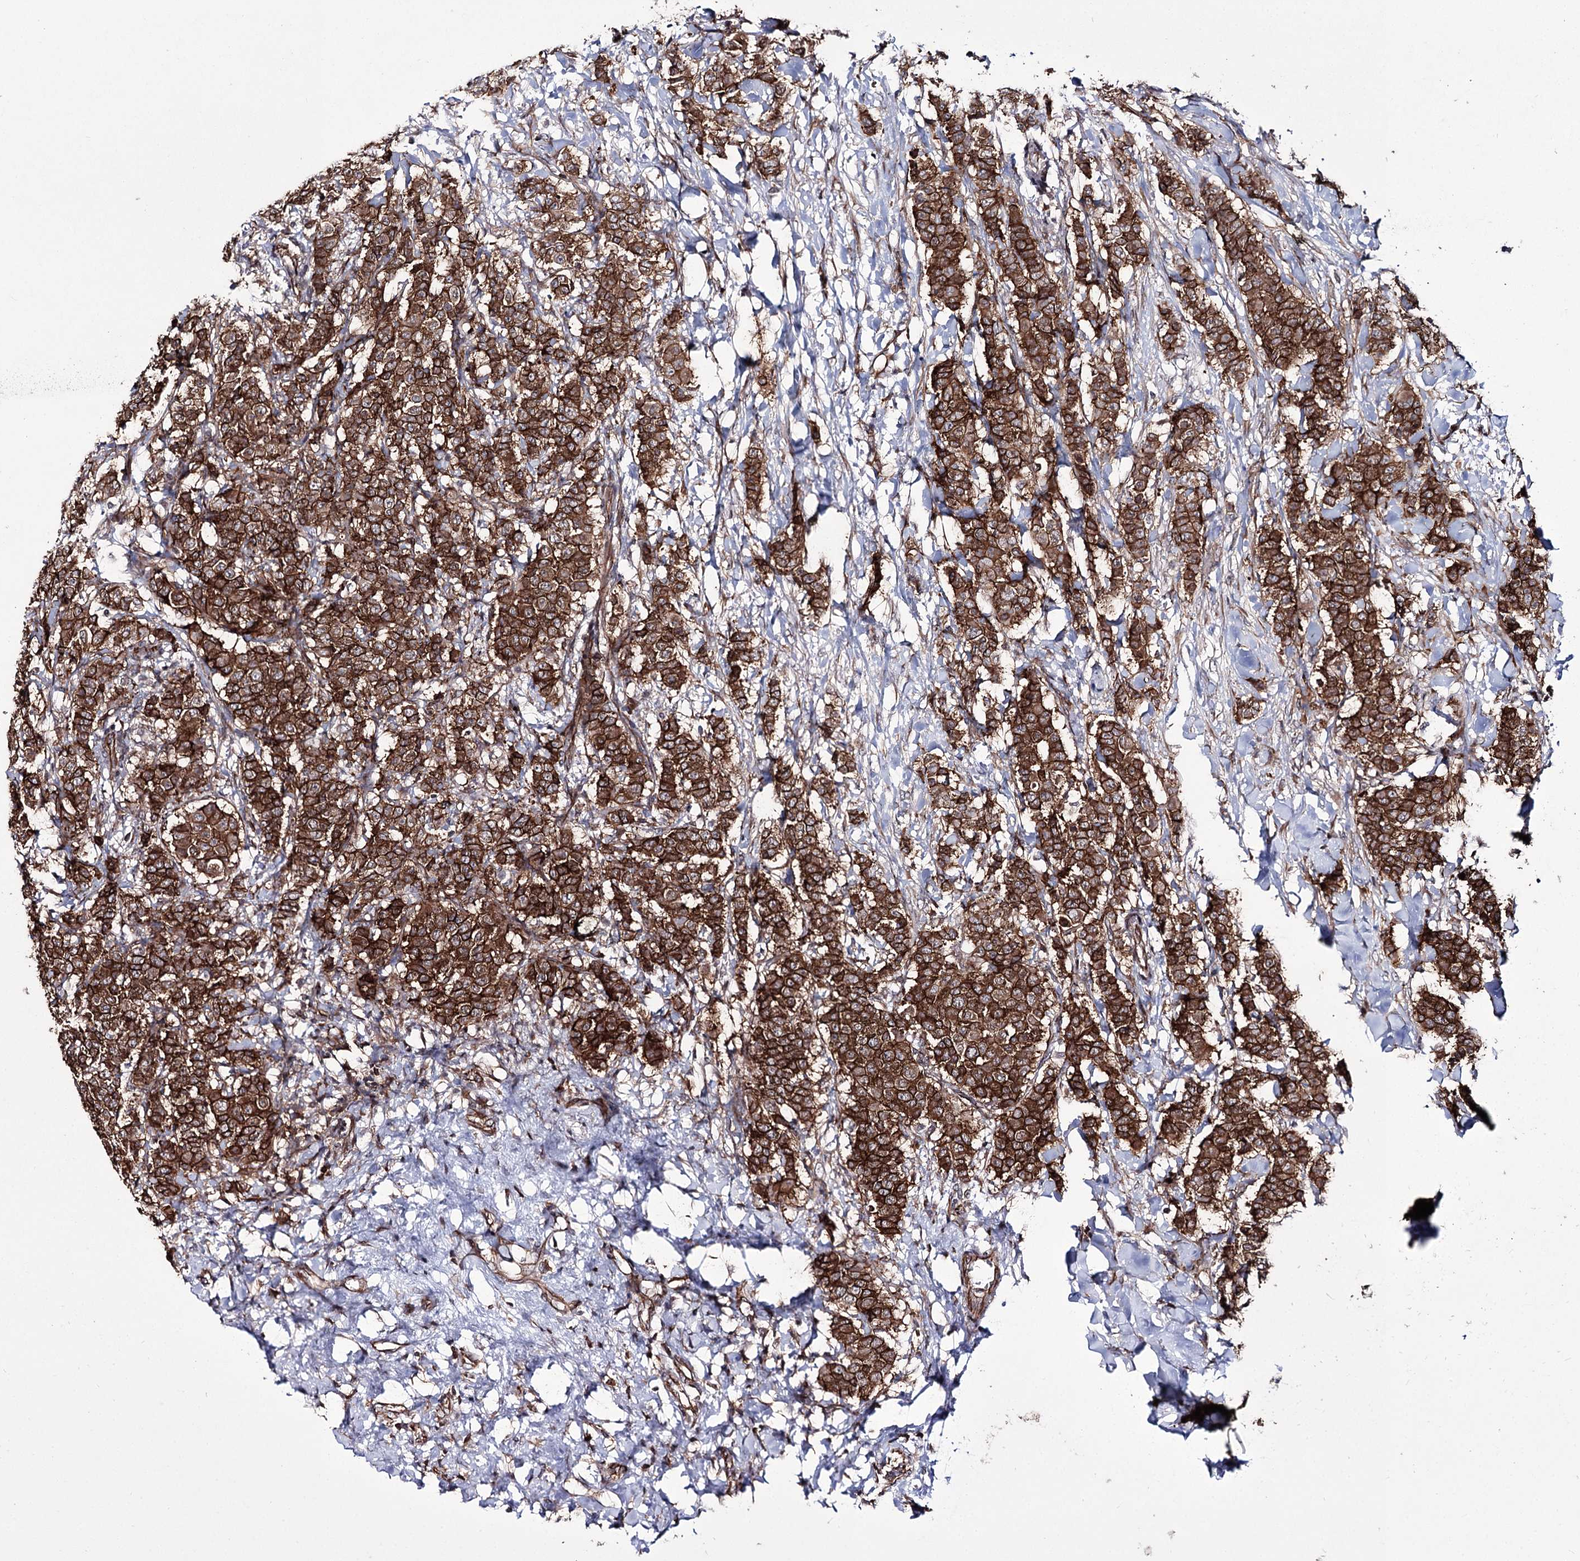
{"staining": {"intensity": "strong", "quantity": ">75%", "location": "cytoplasmic/membranous"}, "tissue": "breast cancer", "cell_type": "Tumor cells", "image_type": "cancer", "snomed": [{"axis": "morphology", "description": "Duct carcinoma"}, {"axis": "topography", "description": "Breast"}], "caption": "The photomicrograph exhibits immunohistochemical staining of breast cancer (infiltrating ductal carcinoma). There is strong cytoplasmic/membranous expression is present in about >75% of tumor cells.", "gene": "DHX29", "patient": {"sex": "female", "age": 40}}